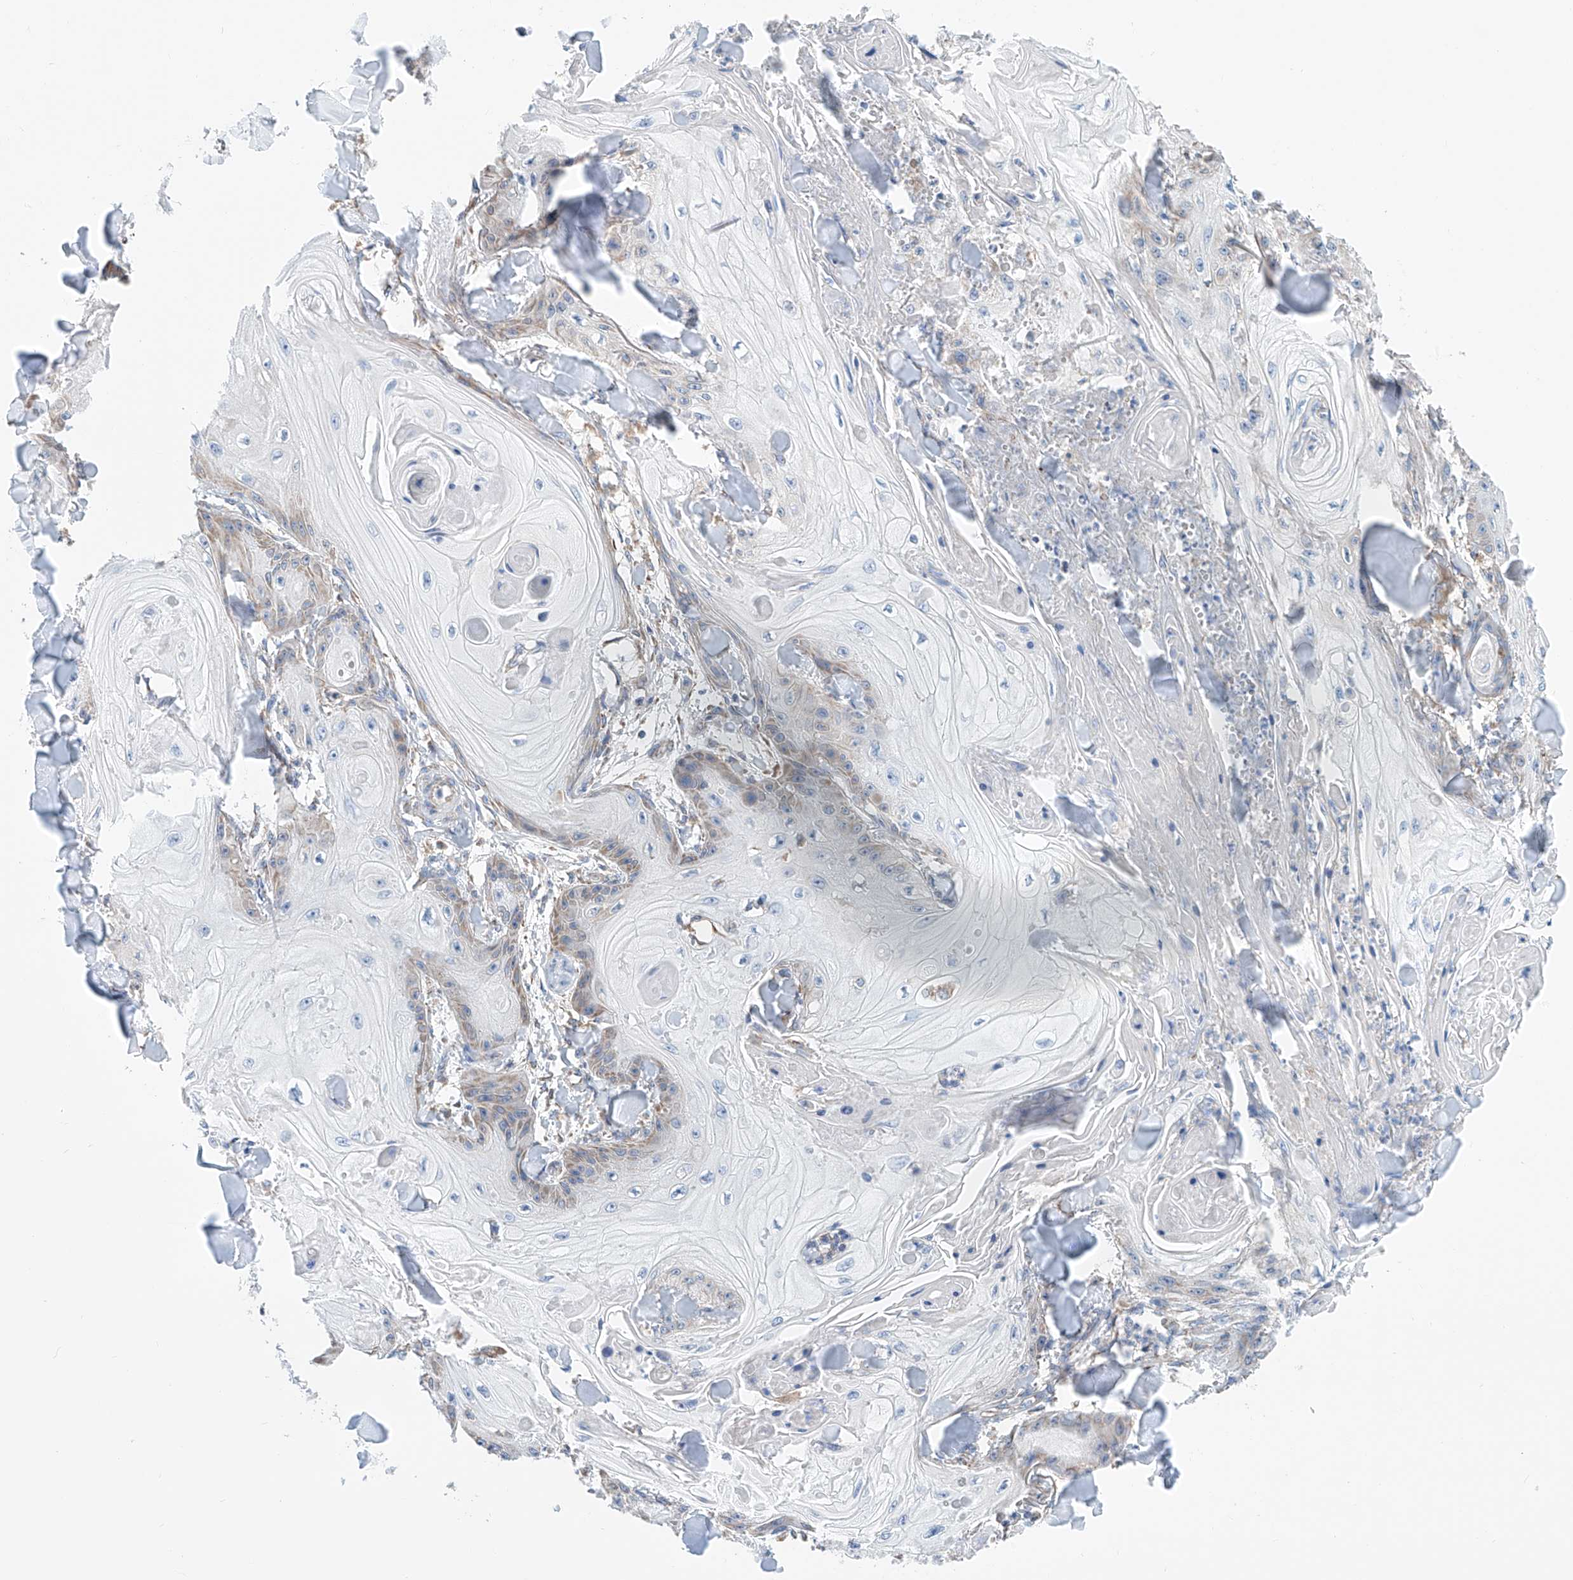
{"staining": {"intensity": "weak", "quantity": "<25%", "location": "cytoplasmic/membranous"}, "tissue": "skin cancer", "cell_type": "Tumor cells", "image_type": "cancer", "snomed": [{"axis": "morphology", "description": "Squamous cell carcinoma, NOS"}, {"axis": "topography", "description": "Skin"}], "caption": "This is an IHC image of squamous cell carcinoma (skin). There is no positivity in tumor cells.", "gene": "MAD2L1", "patient": {"sex": "male", "age": 74}}